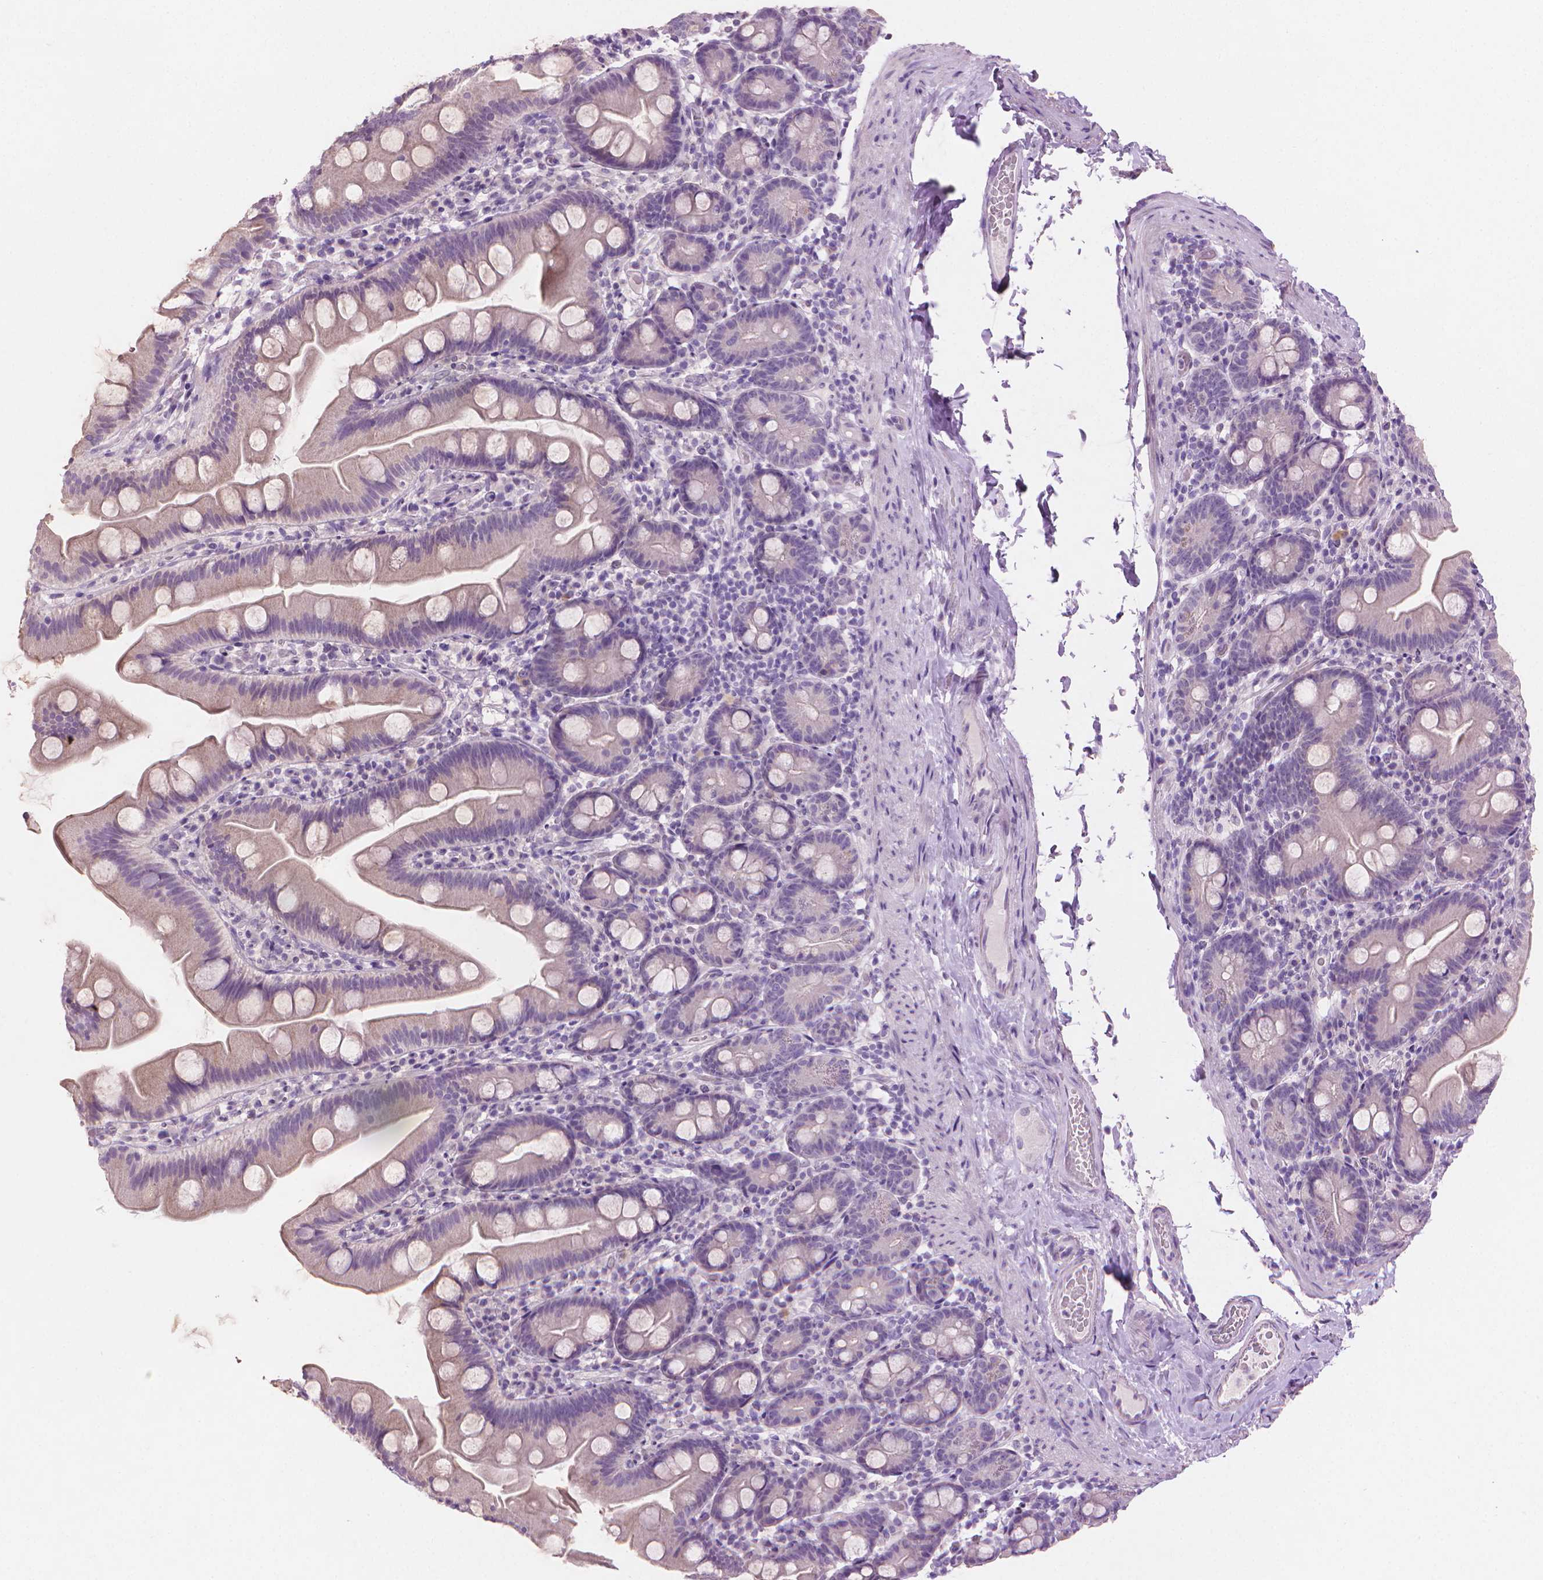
{"staining": {"intensity": "negative", "quantity": "none", "location": "none"}, "tissue": "small intestine", "cell_type": "Glandular cells", "image_type": "normal", "snomed": [{"axis": "morphology", "description": "Normal tissue, NOS"}, {"axis": "topography", "description": "Small intestine"}], "caption": "Photomicrograph shows no significant protein staining in glandular cells of benign small intestine.", "gene": "MLANA", "patient": {"sex": "female", "age": 68}}